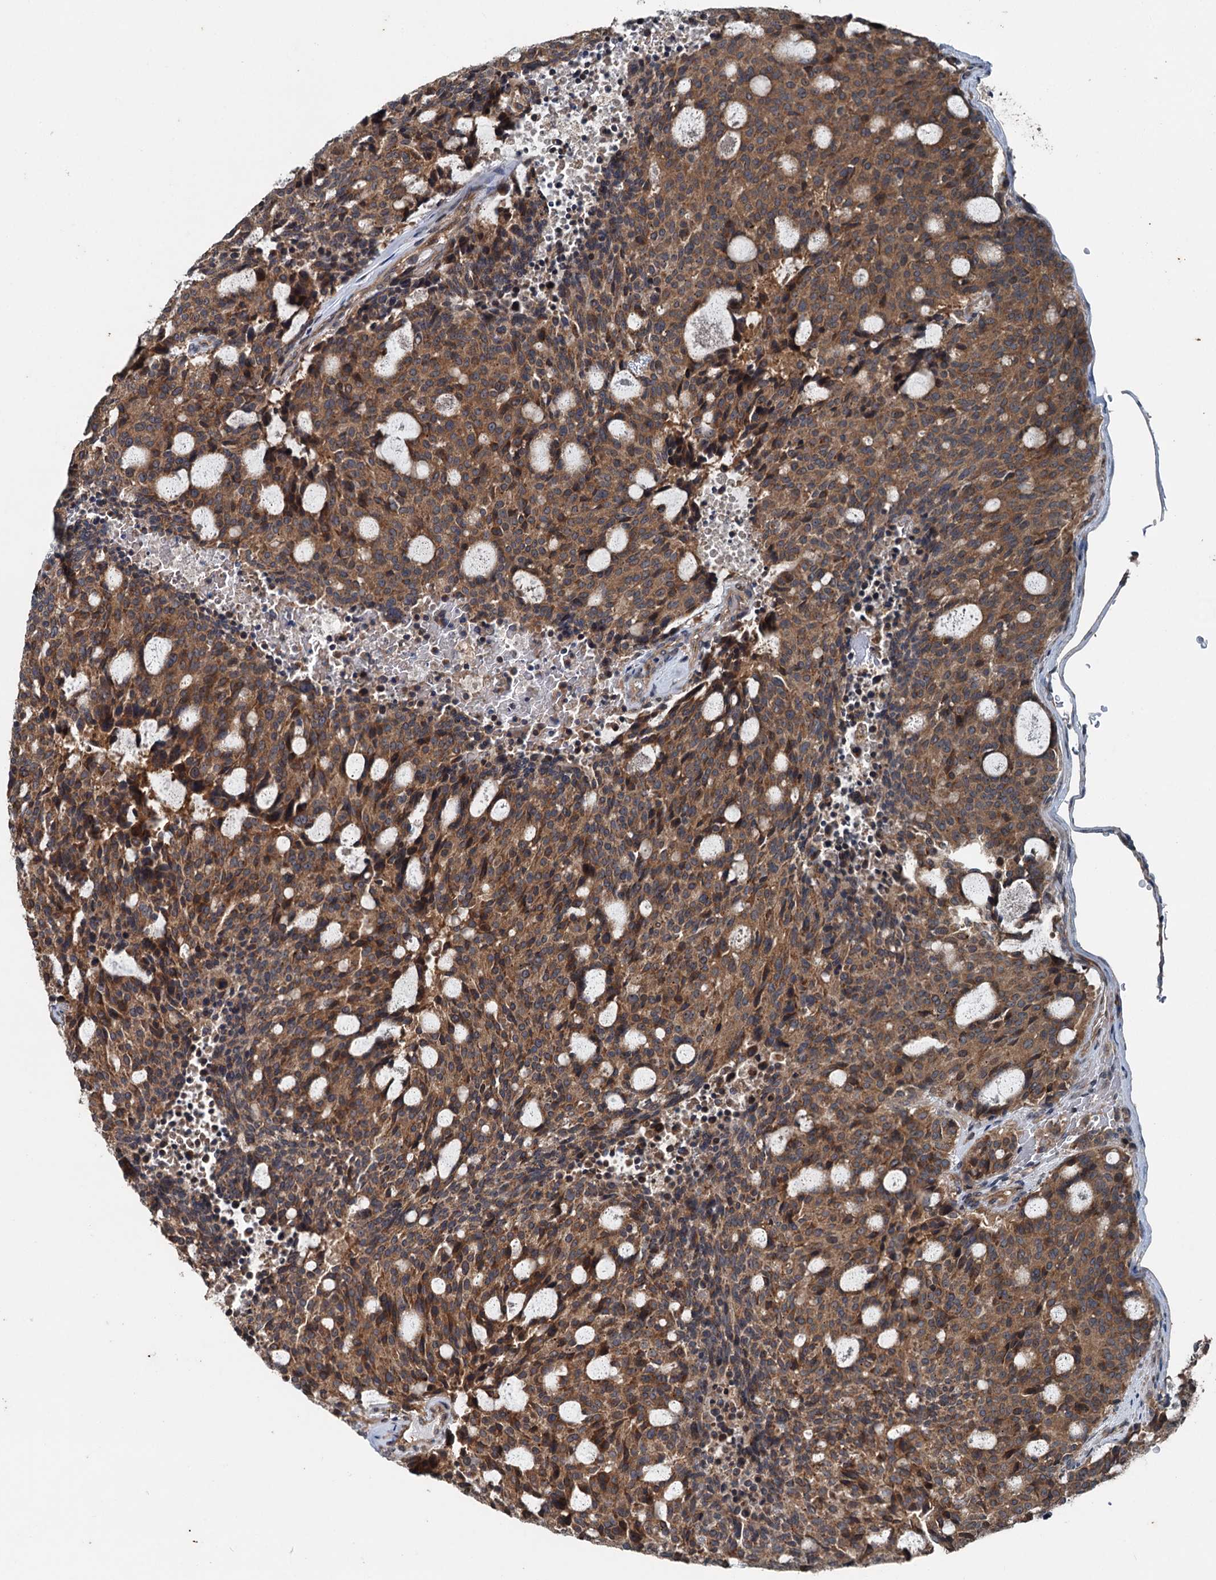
{"staining": {"intensity": "moderate", "quantity": ">75%", "location": "cytoplasmic/membranous"}, "tissue": "carcinoid", "cell_type": "Tumor cells", "image_type": "cancer", "snomed": [{"axis": "morphology", "description": "Carcinoid, malignant, NOS"}, {"axis": "topography", "description": "Pancreas"}], "caption": "The histopathology image reveals a brown stain indicating the presence of a protein in the cytoplasmic/membranous of tumor cells in carcinoid. Immunohistochemistry stains the protein of interest in brown and the nuclei are stained blue.", "gene": "TEDC1", "patient": {"sex": "female", "age": 54}}